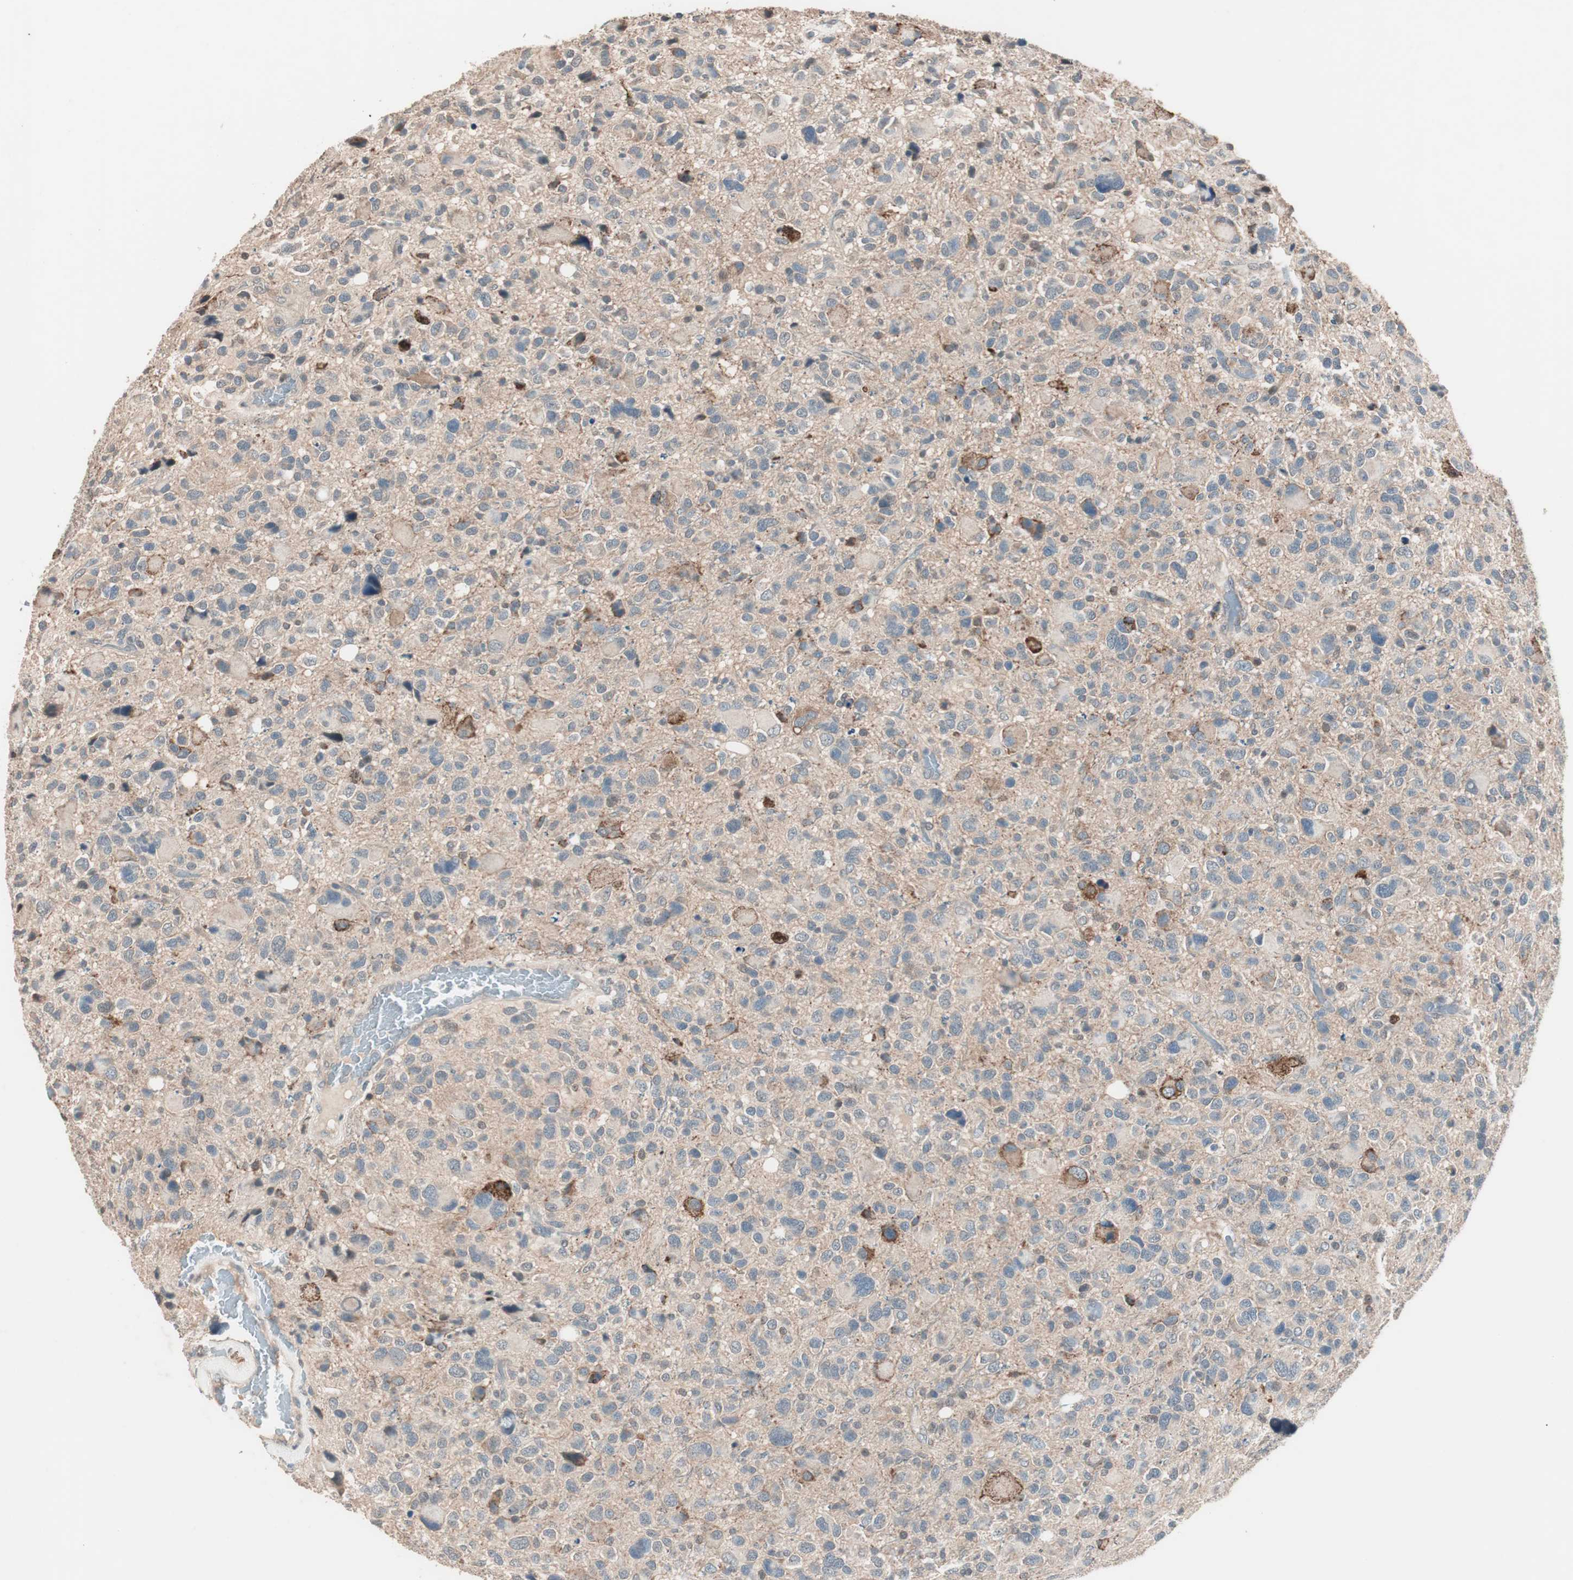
{"staining": {"intensity": "weak", "quantity": ">75%", "location": "cytoplasmic/membranous"}, "tissue": "glioma", "cell_type": "Tumor cells", "image_type": "cancer", "snomed": [{"axis": "morphology", "description": "Glioma, malignant, High grade"}, {"axis": "topography", "description": "Brain"}], "caption": "The histopathology image demonstrates staining of glioma, revealing weak cytoplasmic/membranous protein positivity (brown color) within tumor cells. (DAB IHC with brightfield microscopy, high magnification).", "gene": "NFRKB", "patient": {"sex": "male", "age": 48}}